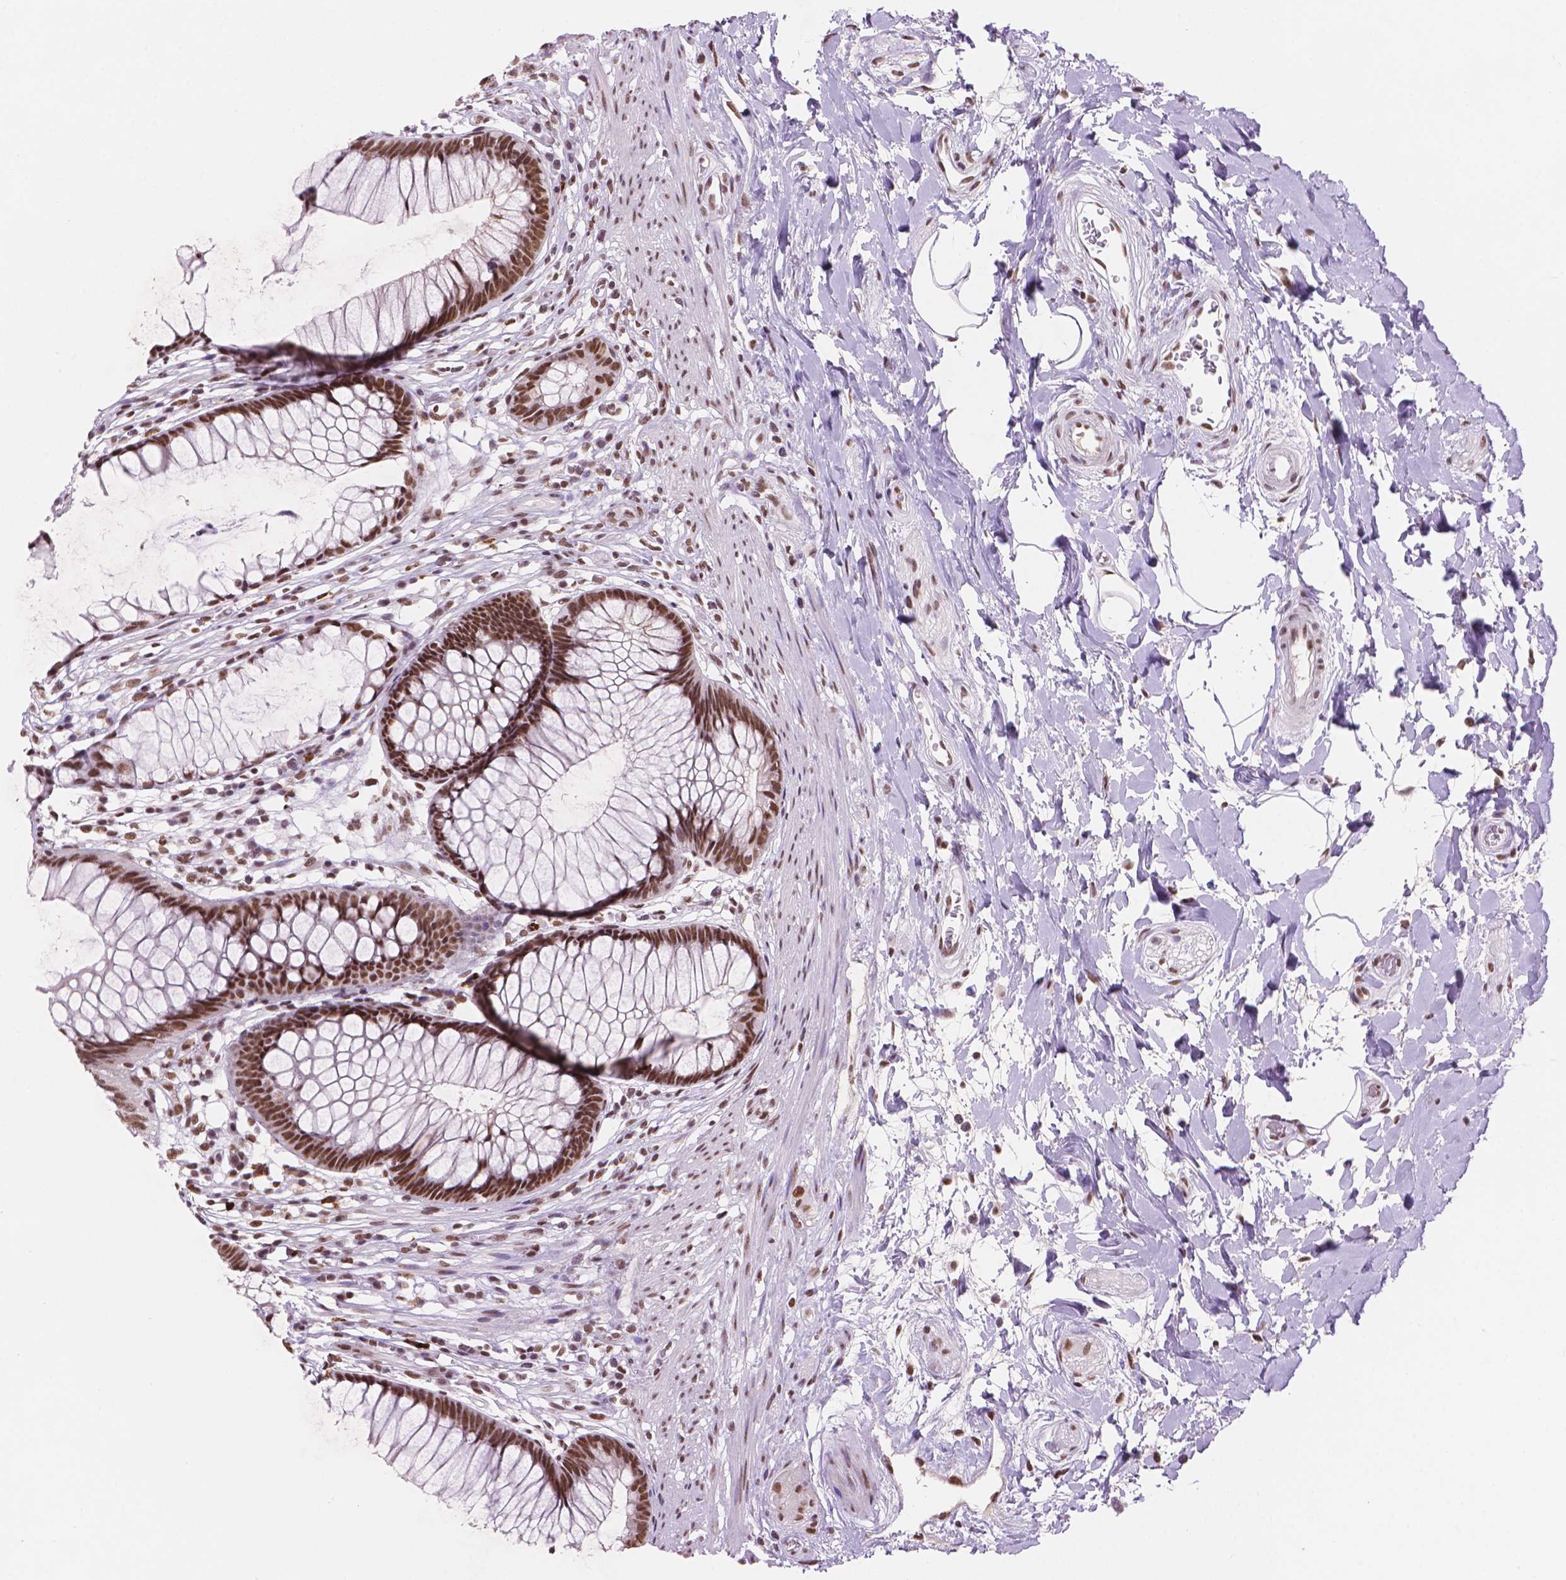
{"staining": {"intensity": "moderate", "quantity": ">75%", "location": "nuclear"}, "tissue": "rectum", "cell_type": "Glandular cells", "image_type": "normal", "snomed": [{"axis": "morphology", "description": "Normal tissue, NOS"}, {"axis": "topography", "description": "Smooth muscle"}, {"axis": "topography", "description": "Rectum"}], "caption": "Immunohistochemical staining of benign human rectum displays moderate nuclear protein positivity in approximately >75% of glandular cells.", "gene": "RPA4", "patient": {"sex": "male", "age": 53}}